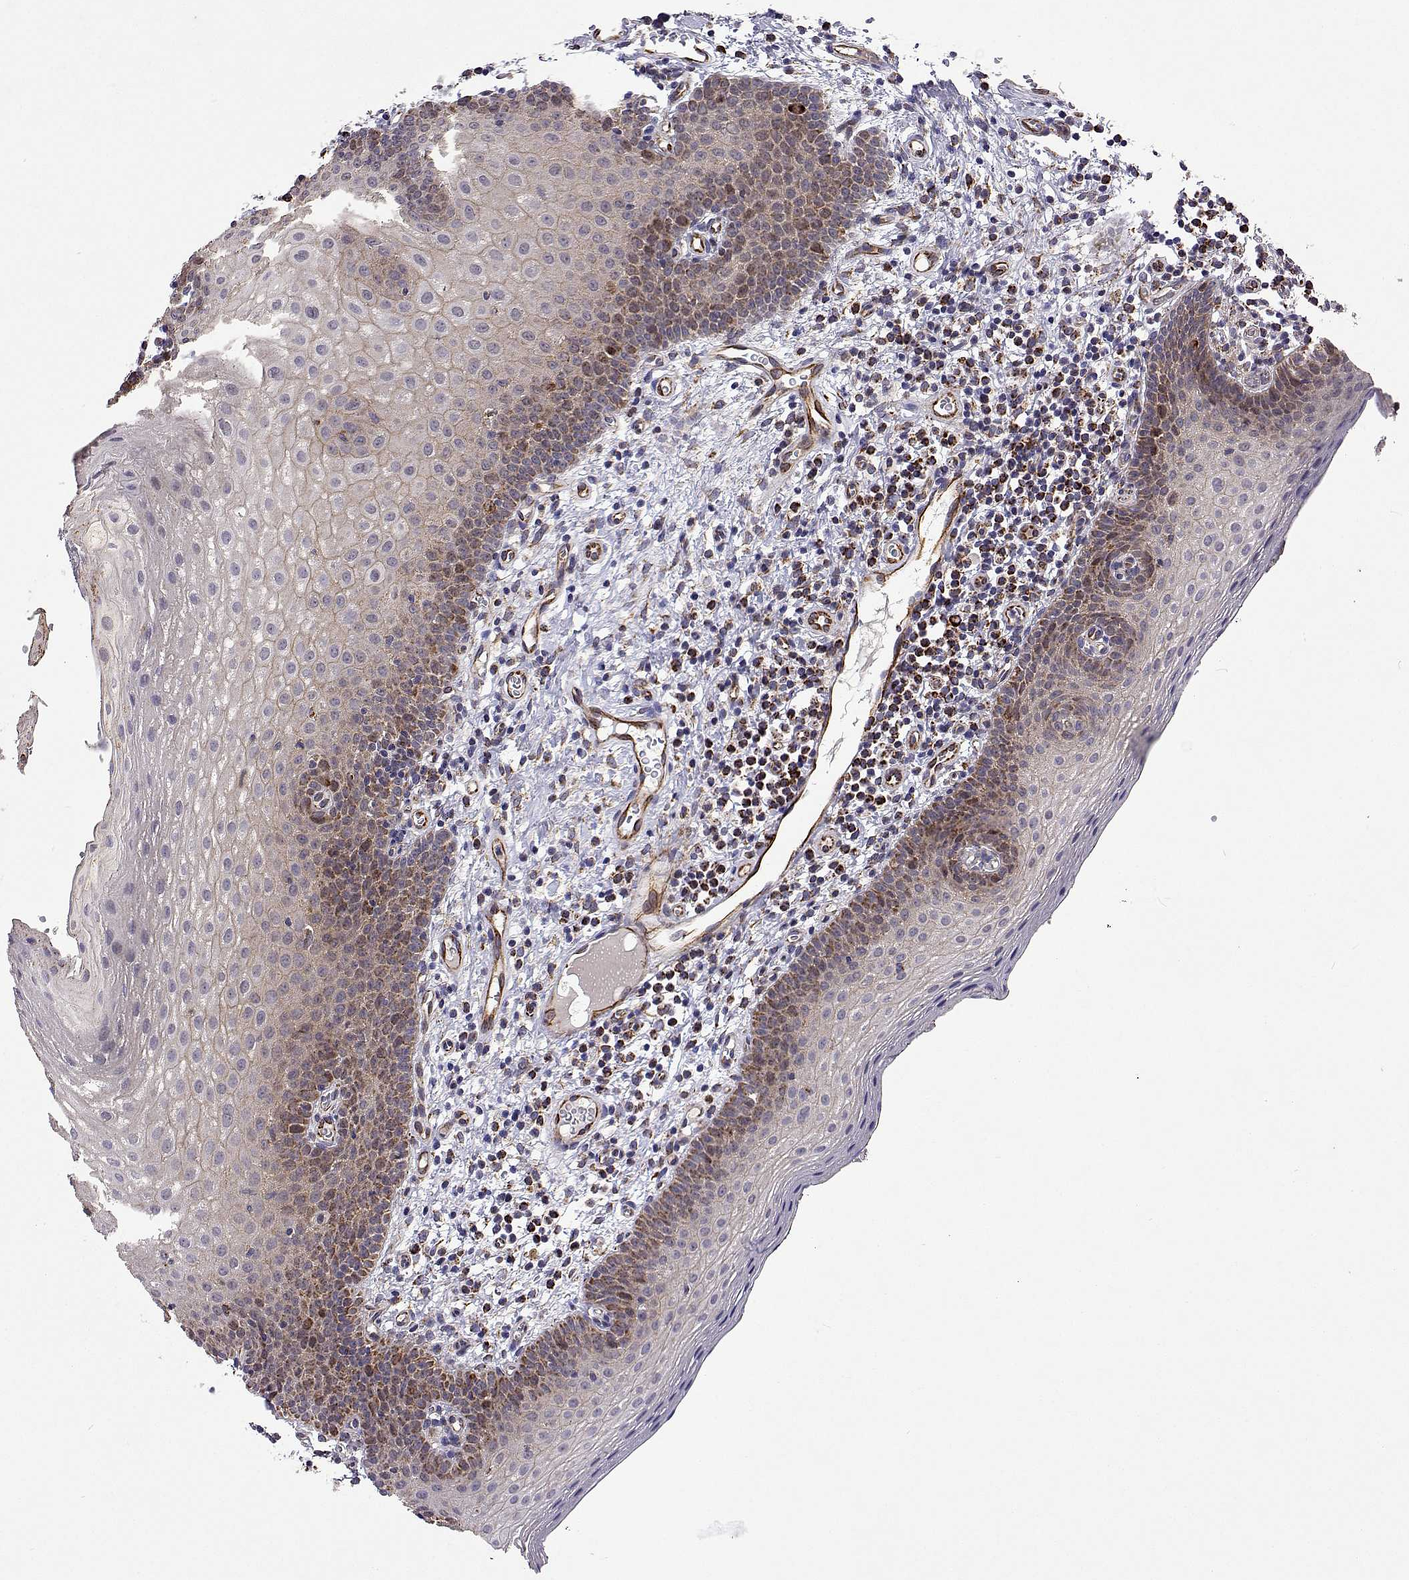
{"staining": {"intensity": "weak", "quantity": "25%-75%", "location": "cytoplasmic/membranous"}, "tissue": "oral mucosa", "cell_type": "Squamous epithelial cells", "image_type": "normal", "snomed": [{"axis": "morphology", "description": "Normal tissue, NOS"}, {"axis": "morphology", "description": "Squamous cell carcinoma, NOS"}, {"axis": "topography", "description": "Oral tissue"}, {"axis": "topography", "description": "Head-Neck"}], "caption": "Weak cytoplasmic/membranous positivity is identified in about 25%-75% of squamous epithelial cells in unremarkable oral mucosa.", "gene": "DHTKD1", "patient": {"sex": "male", "age": 58}}